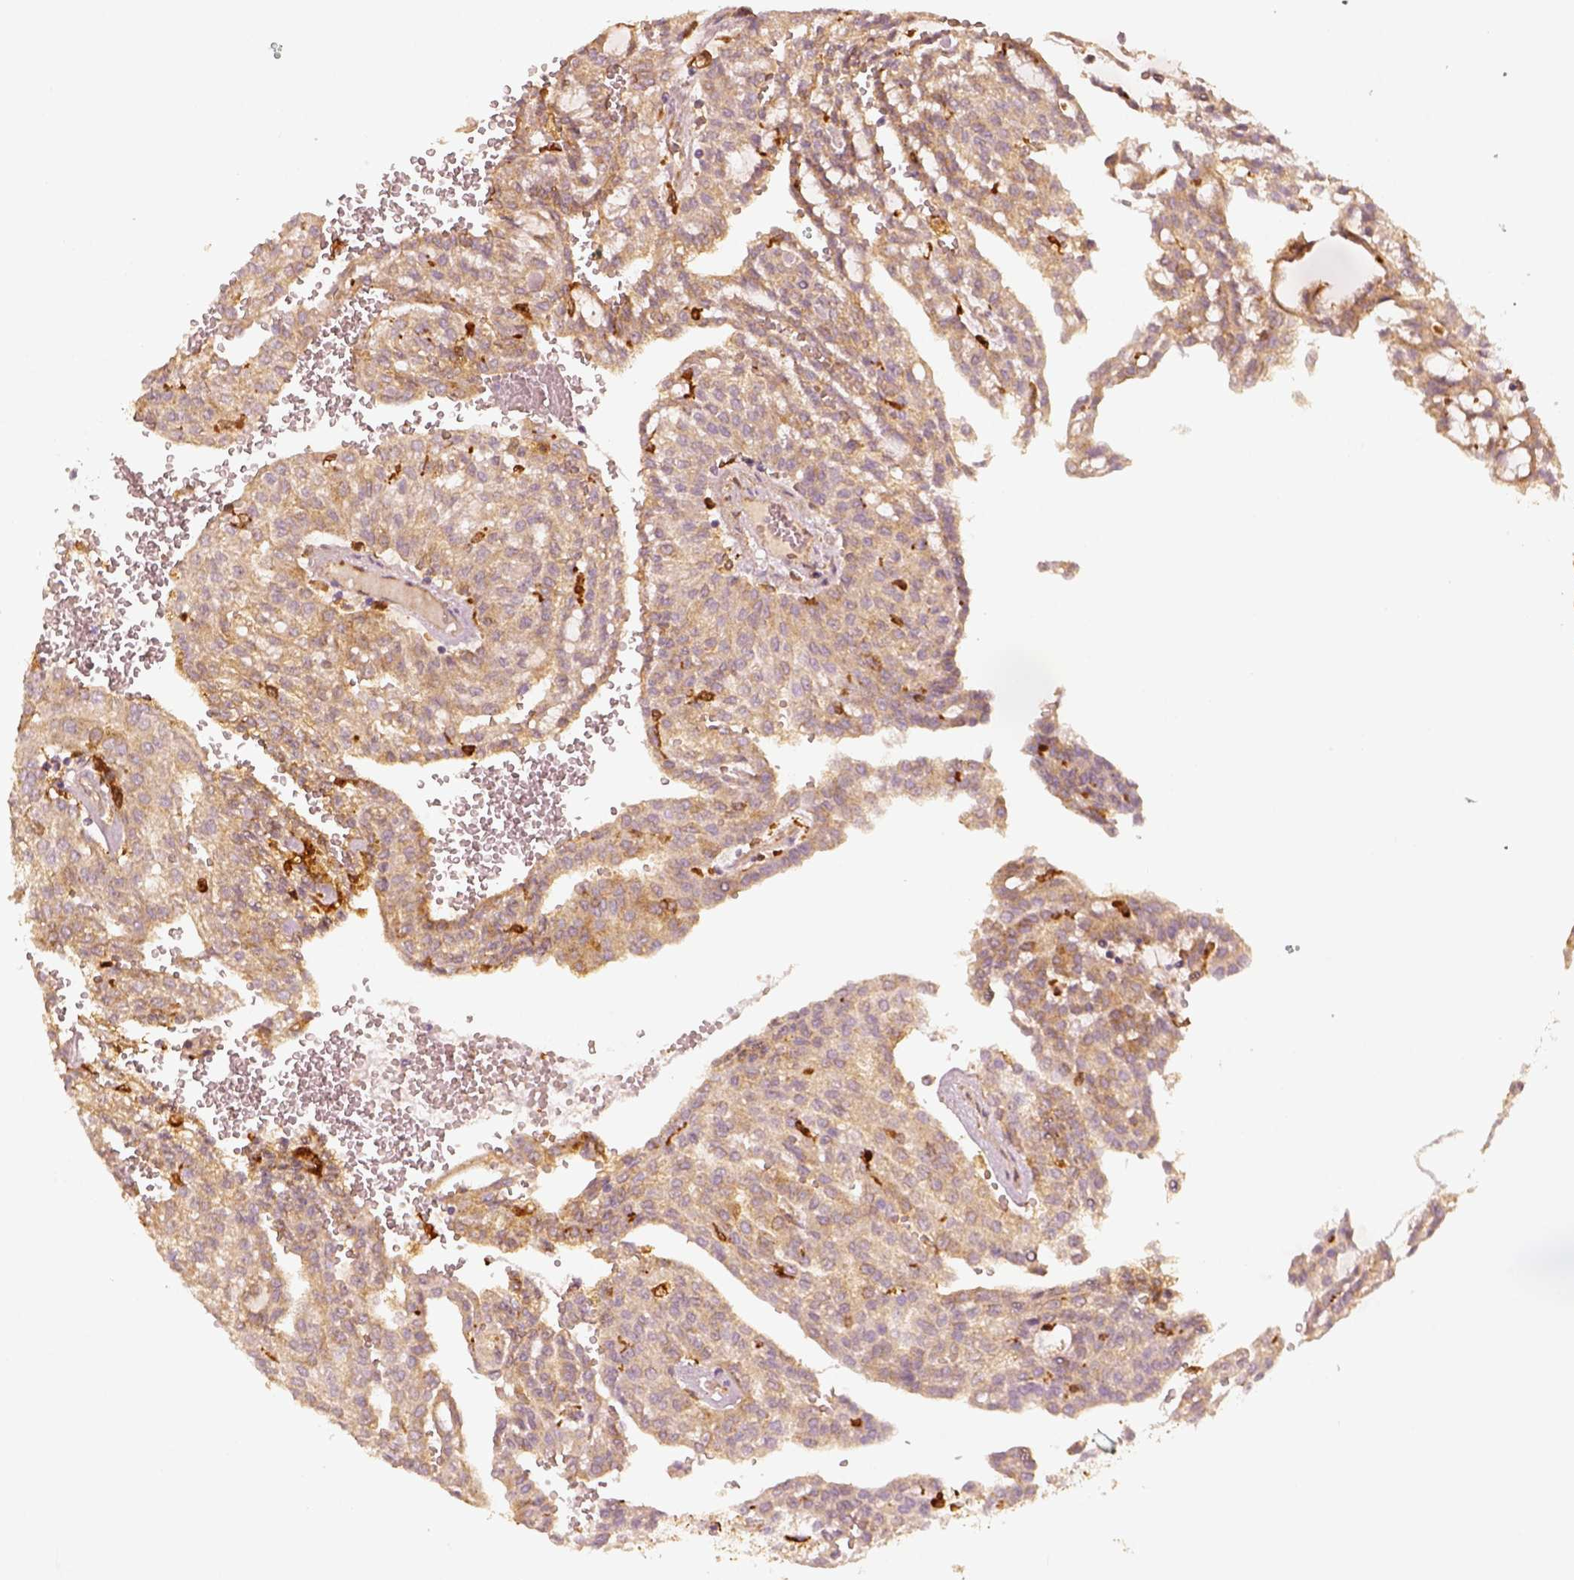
{"staining": {"intensity": "weak", "quantity": ">75%", "location": "cytoplasmic/membranous"}, "tissue": "renal cancer", "cell_type": "Tumor cells", "image_type": "cancer", "snomed": [{"axis": "morphology", "description": "Adenocarcinoma, NOS"}, {"axis": "topography", "description": "Kidney"}], "caption": "High-magnification brightfield microscopy of adenocarcinoma (renal) stained with DAB (brown) and counterstained with hematoxylin (blue). tumor cells exhibit weak cytoplasmic/membranous positivity is seen in about>75% of cells. Ihc stains the protein of interest in brown and the nuclei are stained blue.", "gene": "FSCN1", "patient": {"sex": "male", "age": 63}}